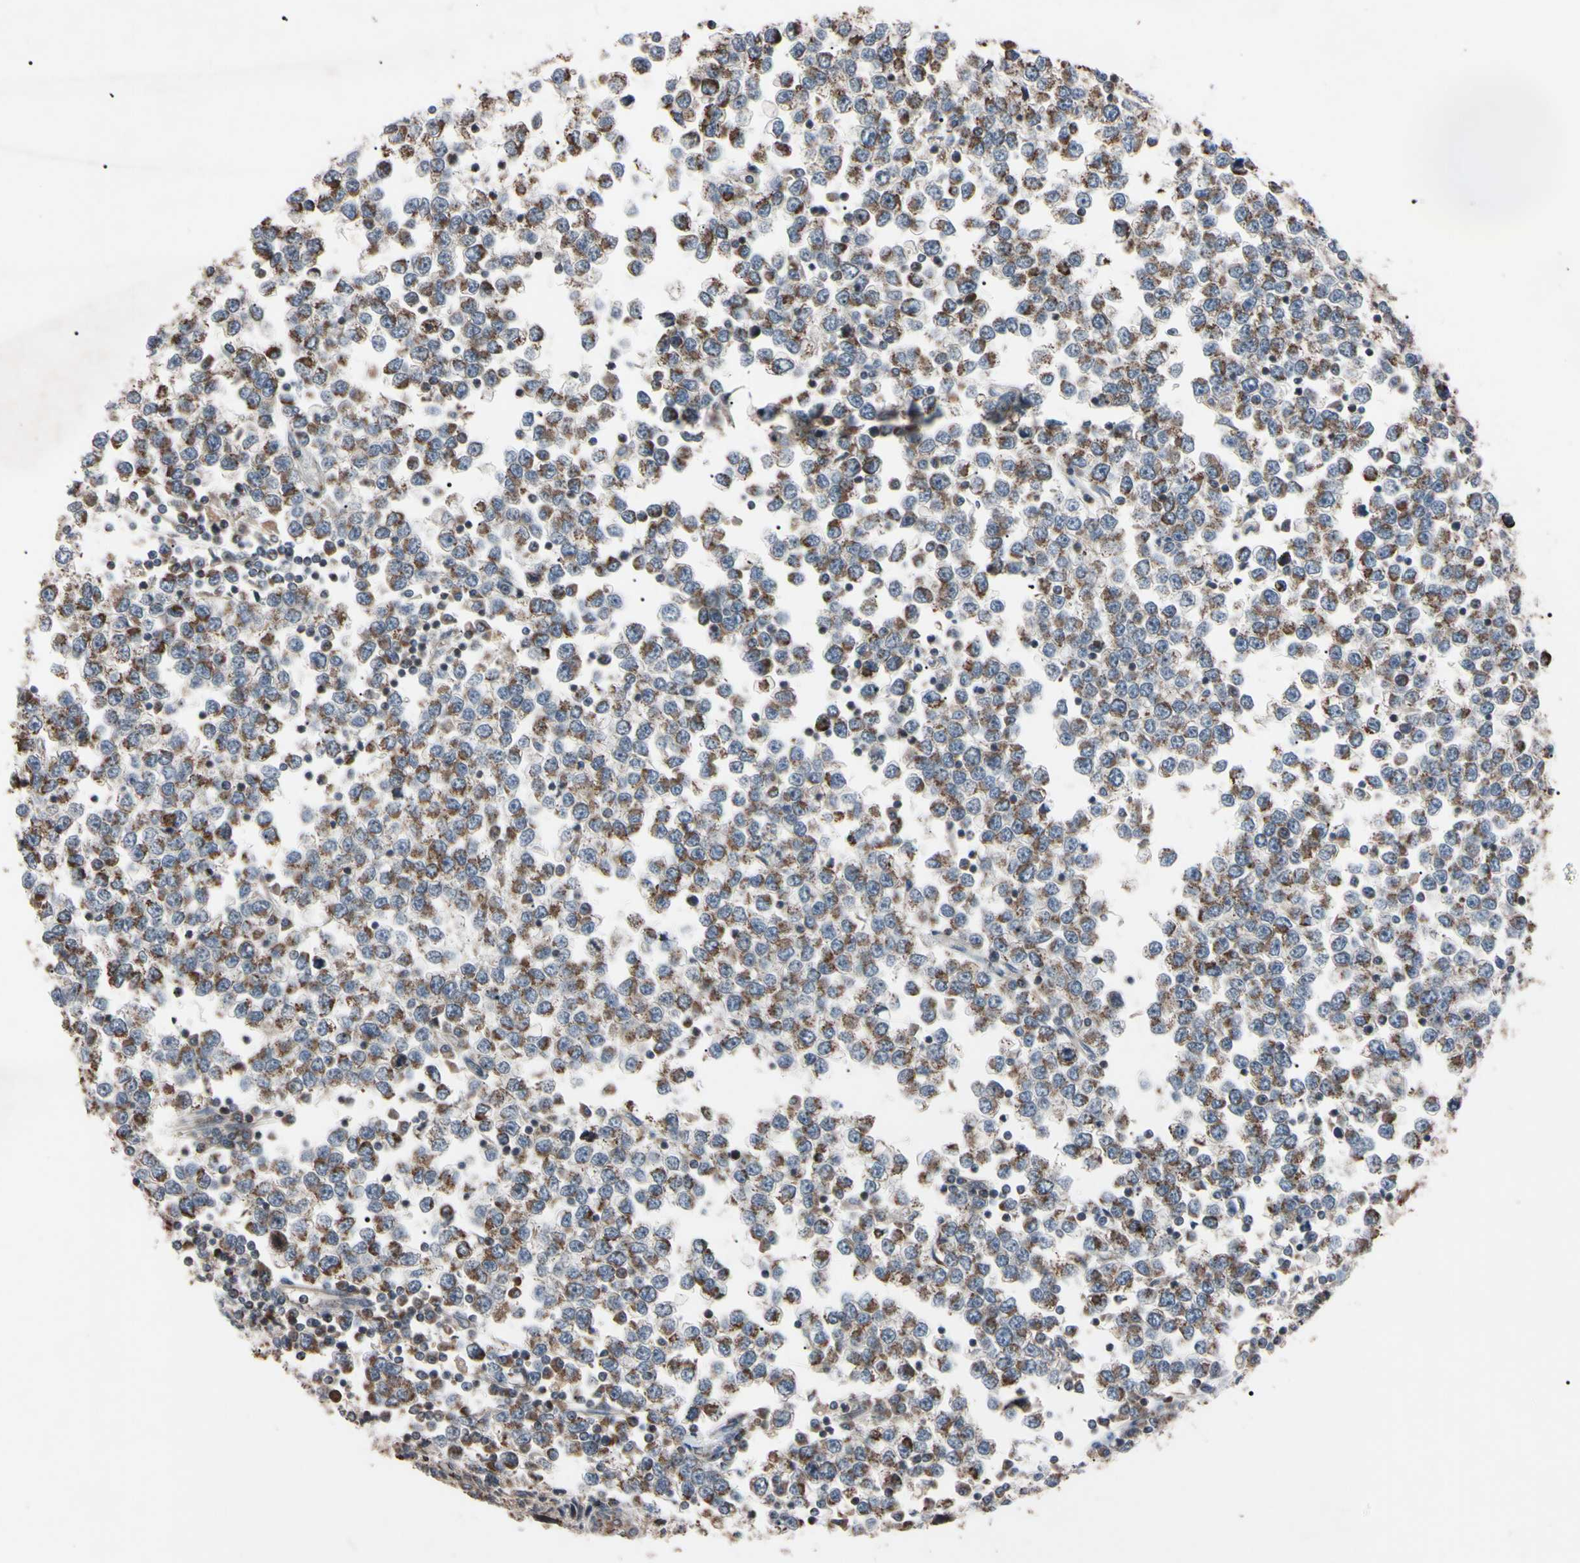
{"staining": {"intensity": "moderate", "quantity": "<25%", "location": "cytoplasmic/membranous"}, "tissue": "testis cancer", "cell_type": "Tumor cells", "image_type": "cancer", "snomed": [{"axis": "morphology", "description": "Seminoma, NOS"}, {"axis": "topography", "description": "Testis"}], "caption": "Protein expression analysis of human testis cancer (seminoma) reveals moderate cytoplasmic/membranous expression in approximately <25% of tumor cells. The staining was performed using DAB (3,3'-diaminobenzidine), with brown indicating positive protein expression. Nuclei are stained blue with hematoxylin.", "gene": "TNFRSF1A", "patient": {"sex": "male", "age": 65}}